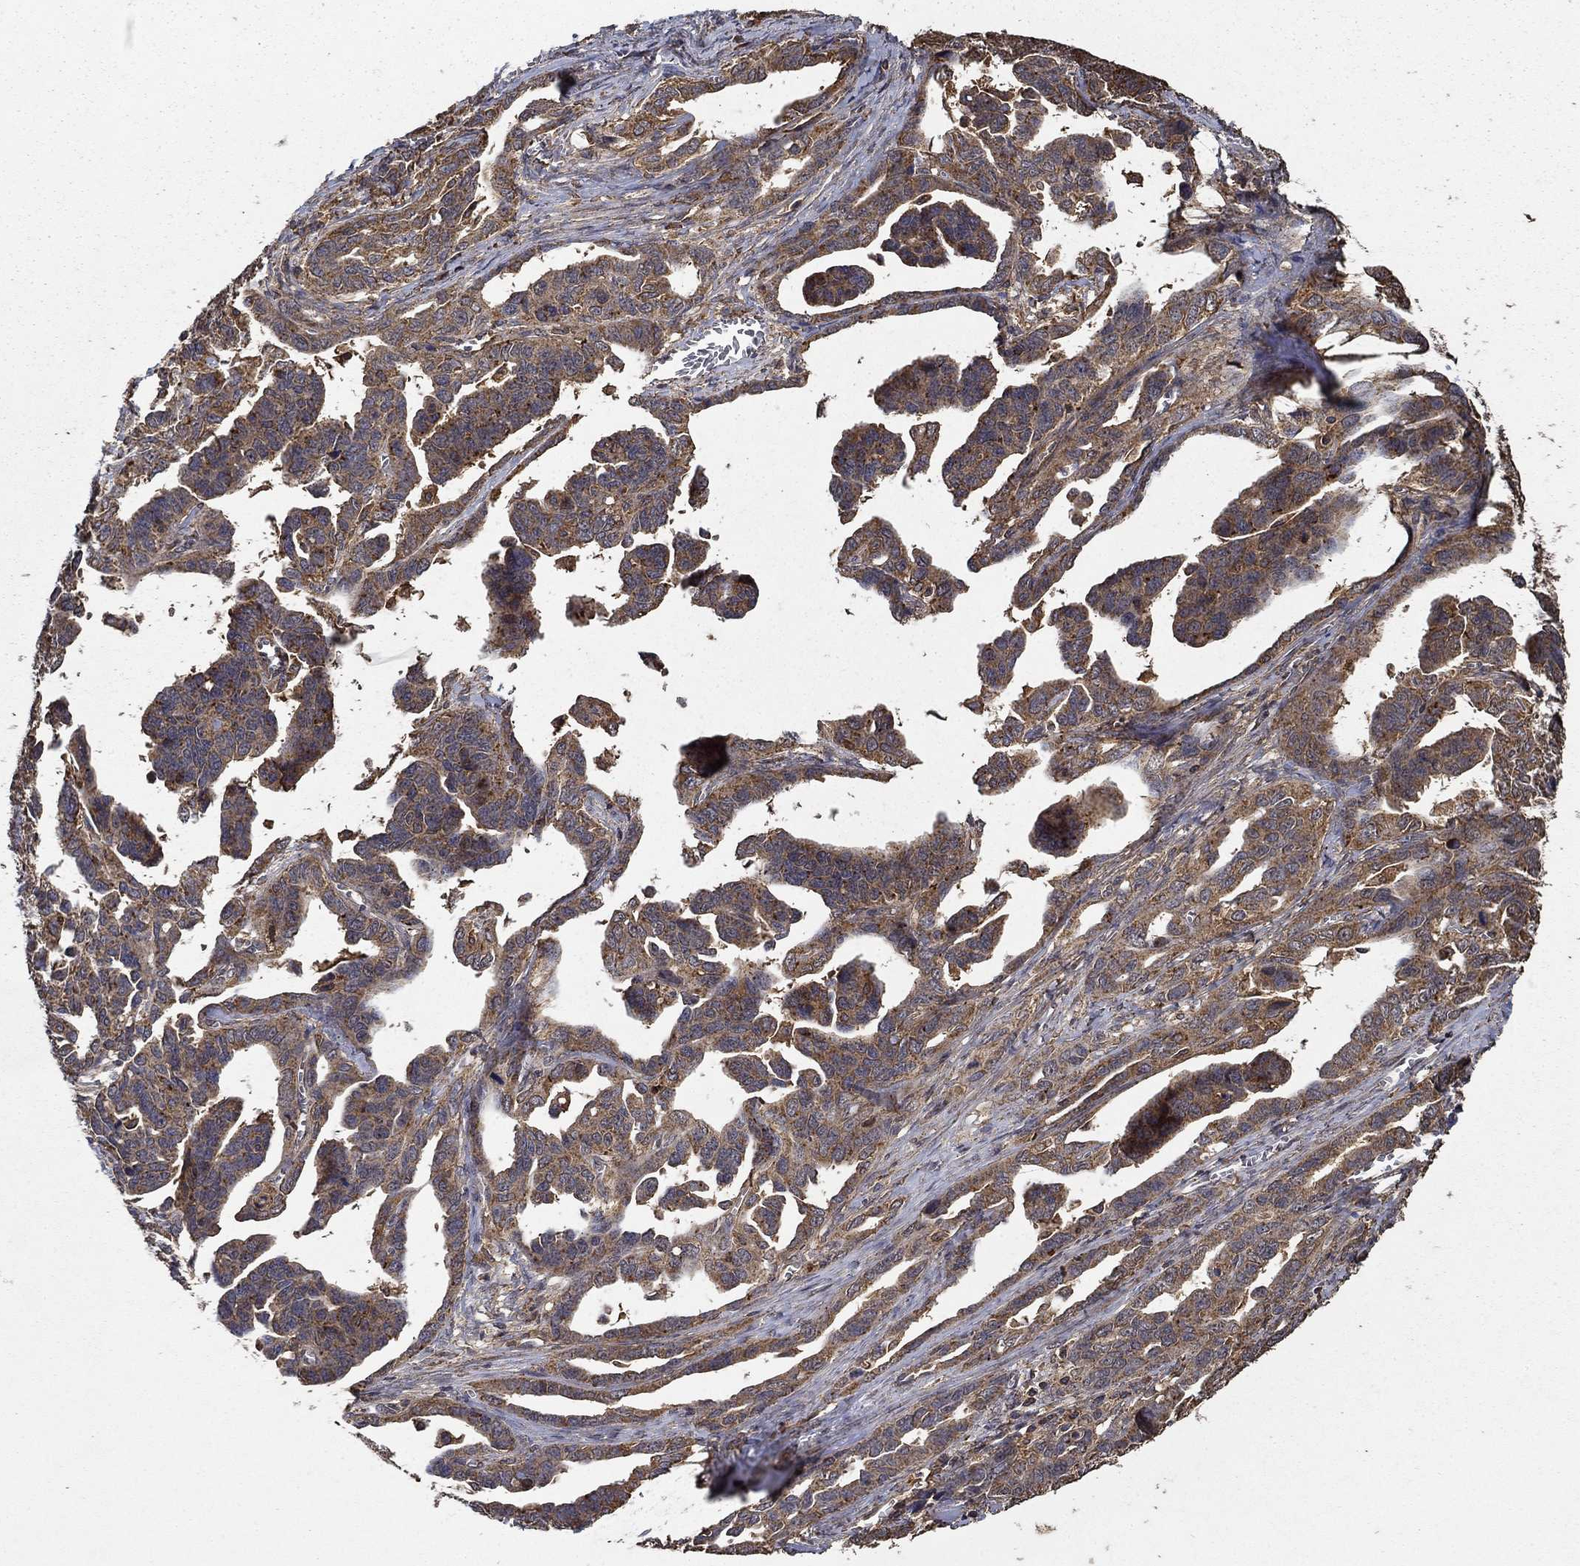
{"staining": {"intensity": "moderate", "quantity": "25%-75%", "location": "cytoplasmic/membranous"}, "tissue": "ovarian cancer", "cell_type": "Tumor cells", "image_type": "cancer", "snomed": [{"axis": "morphology", "description": "Cystadenocarcinoma, serous, NOS"}, {"axis": "topography", "description": "Ovary"}], "caption": "The photomicrograph displays a brown stain indicating the presence of a protein in the cytoplasmic/membranous of tumor cells in ovarian cancer (serous cystadenocarcinoma).", "gene": "IFRD1", "patient": {"sex": "female", "age": 69}}